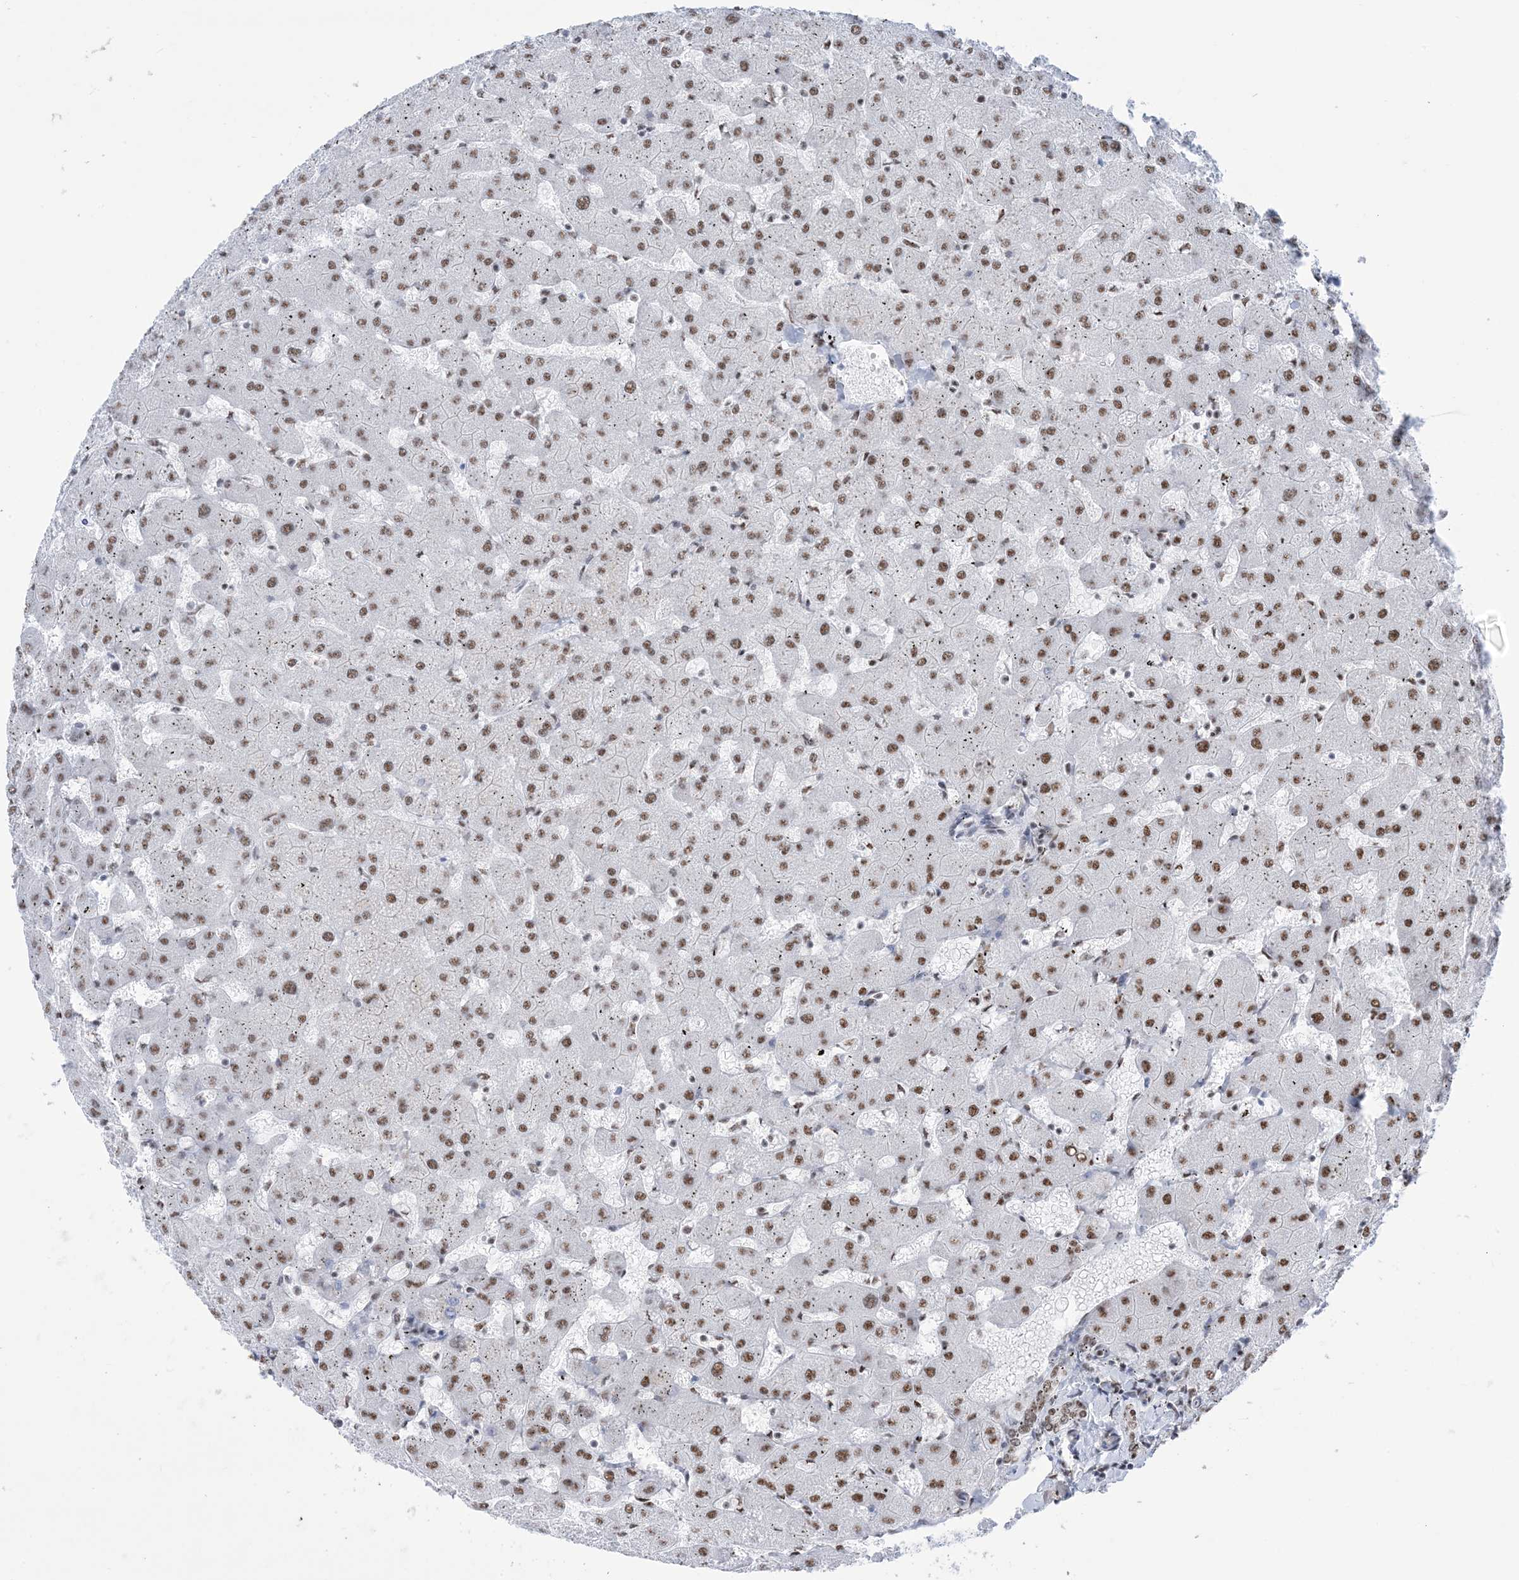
{"staining": {"intensity": "moderate", "quantity": ">75%", "location": "nuclear"}, "tissue": "liver", "cell_type": "Cholangiocytes", "image_type": "normal", "snomed": [{"axis": "morphology", "description": "Normal tissue, NOS"}, {"axis": "topography", "description": "Liver"}], "caption": "This photomicrograph exhibits unremarkable liver stained with IHC to label a protein in brown. The nuclear of cholangiocytes show moderate positivity for the protein. Nuclei are counter-stained blue.", "gene": "ZNF792", "patient": {"sex": "female", "age": 63}}